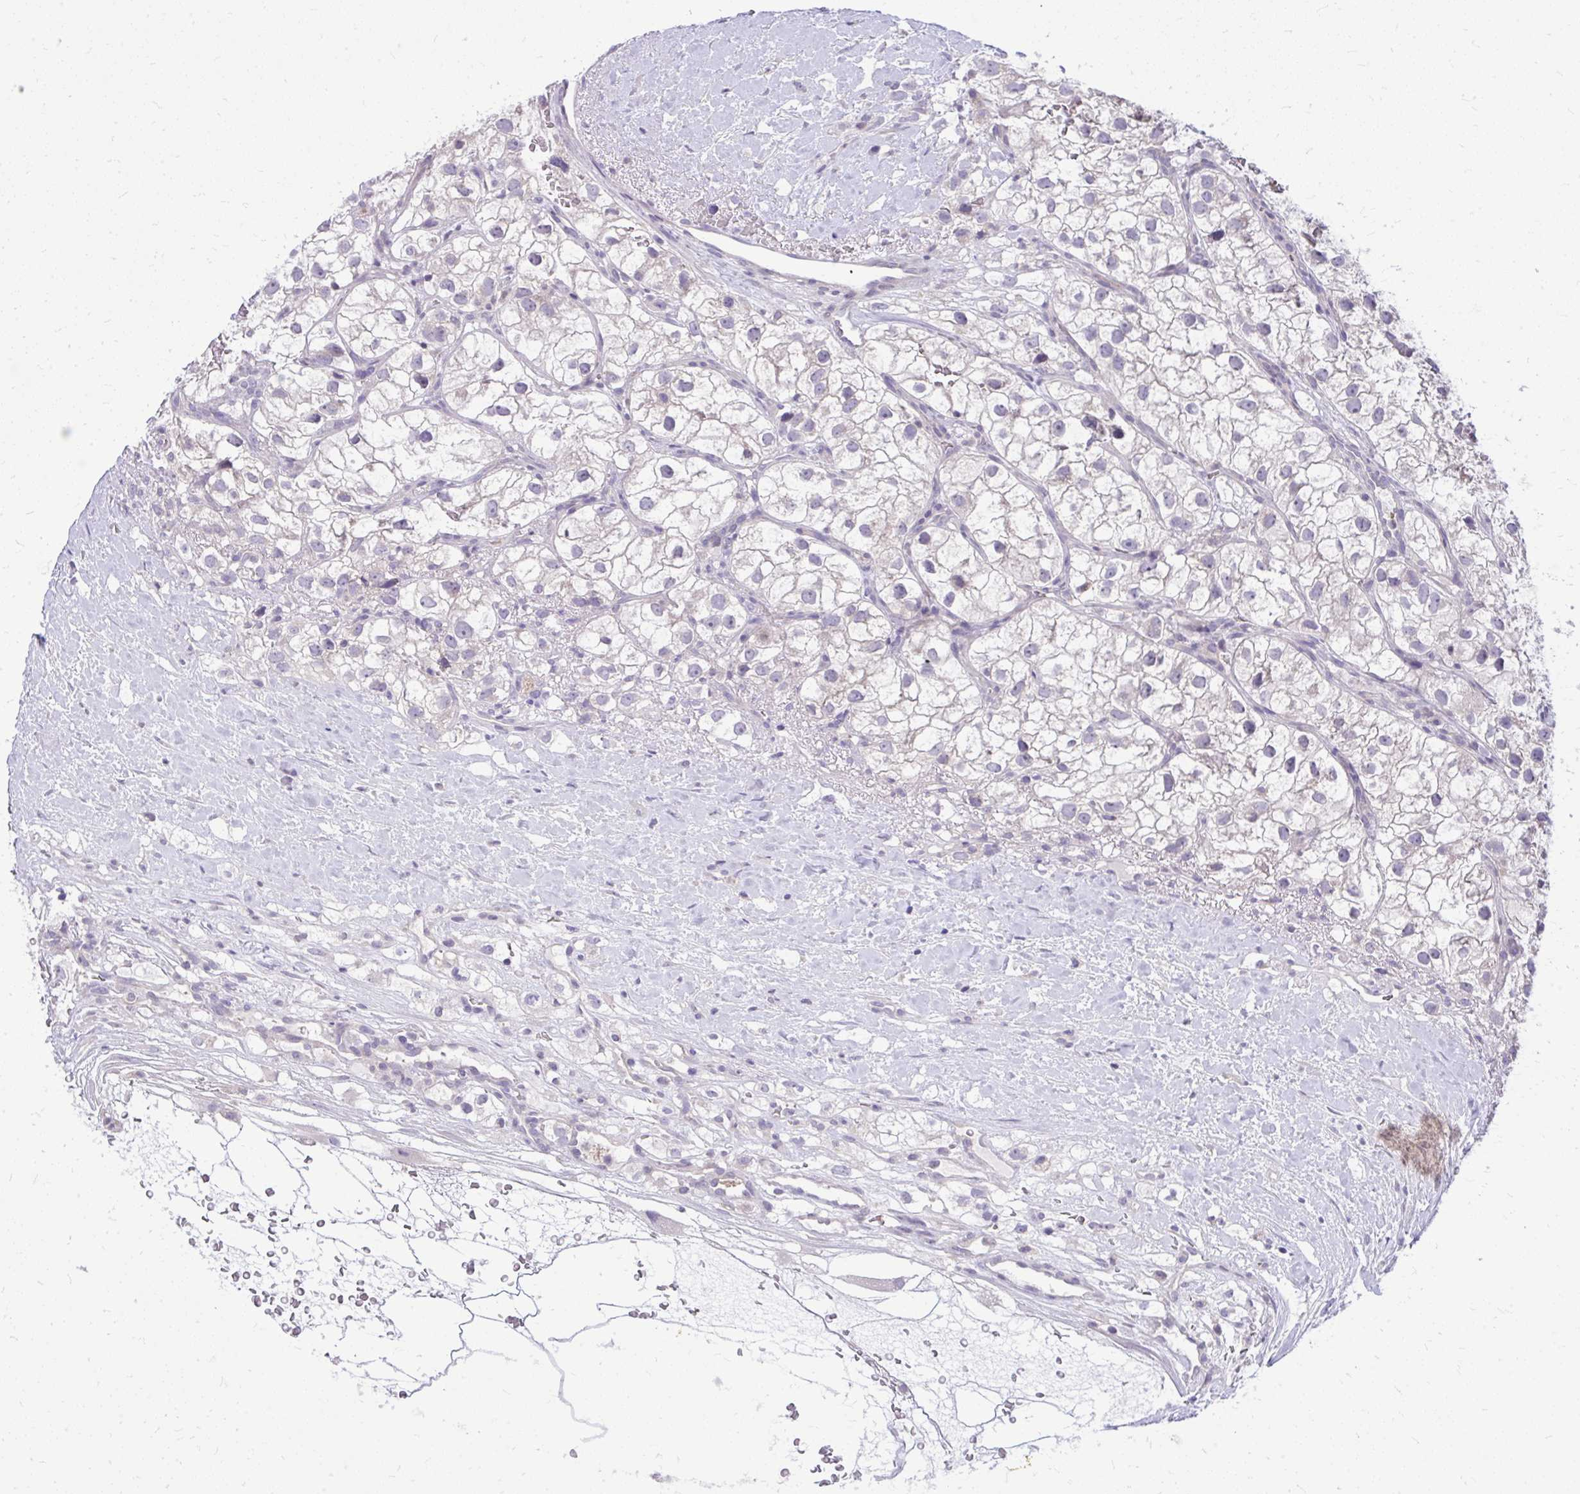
{"staining": {"intensity": "negative", "quantity": "none", "location": "none"}, "tissue": "renal cancer", "cell_type": "Tumor cells", "image_type": "cancer", "snomed": [{"axis": "morphology", "description": "Adenocarcinoma, NOS"}, {"axis": "topography", "description": "Kidney"}], "caption": "Renal adenocarcinoma was stained to show a protein in brown. There is no significant positivity in tumor cells.", "gene": "DPY19L1", "patient": {"sex": "male", "age": 59}}